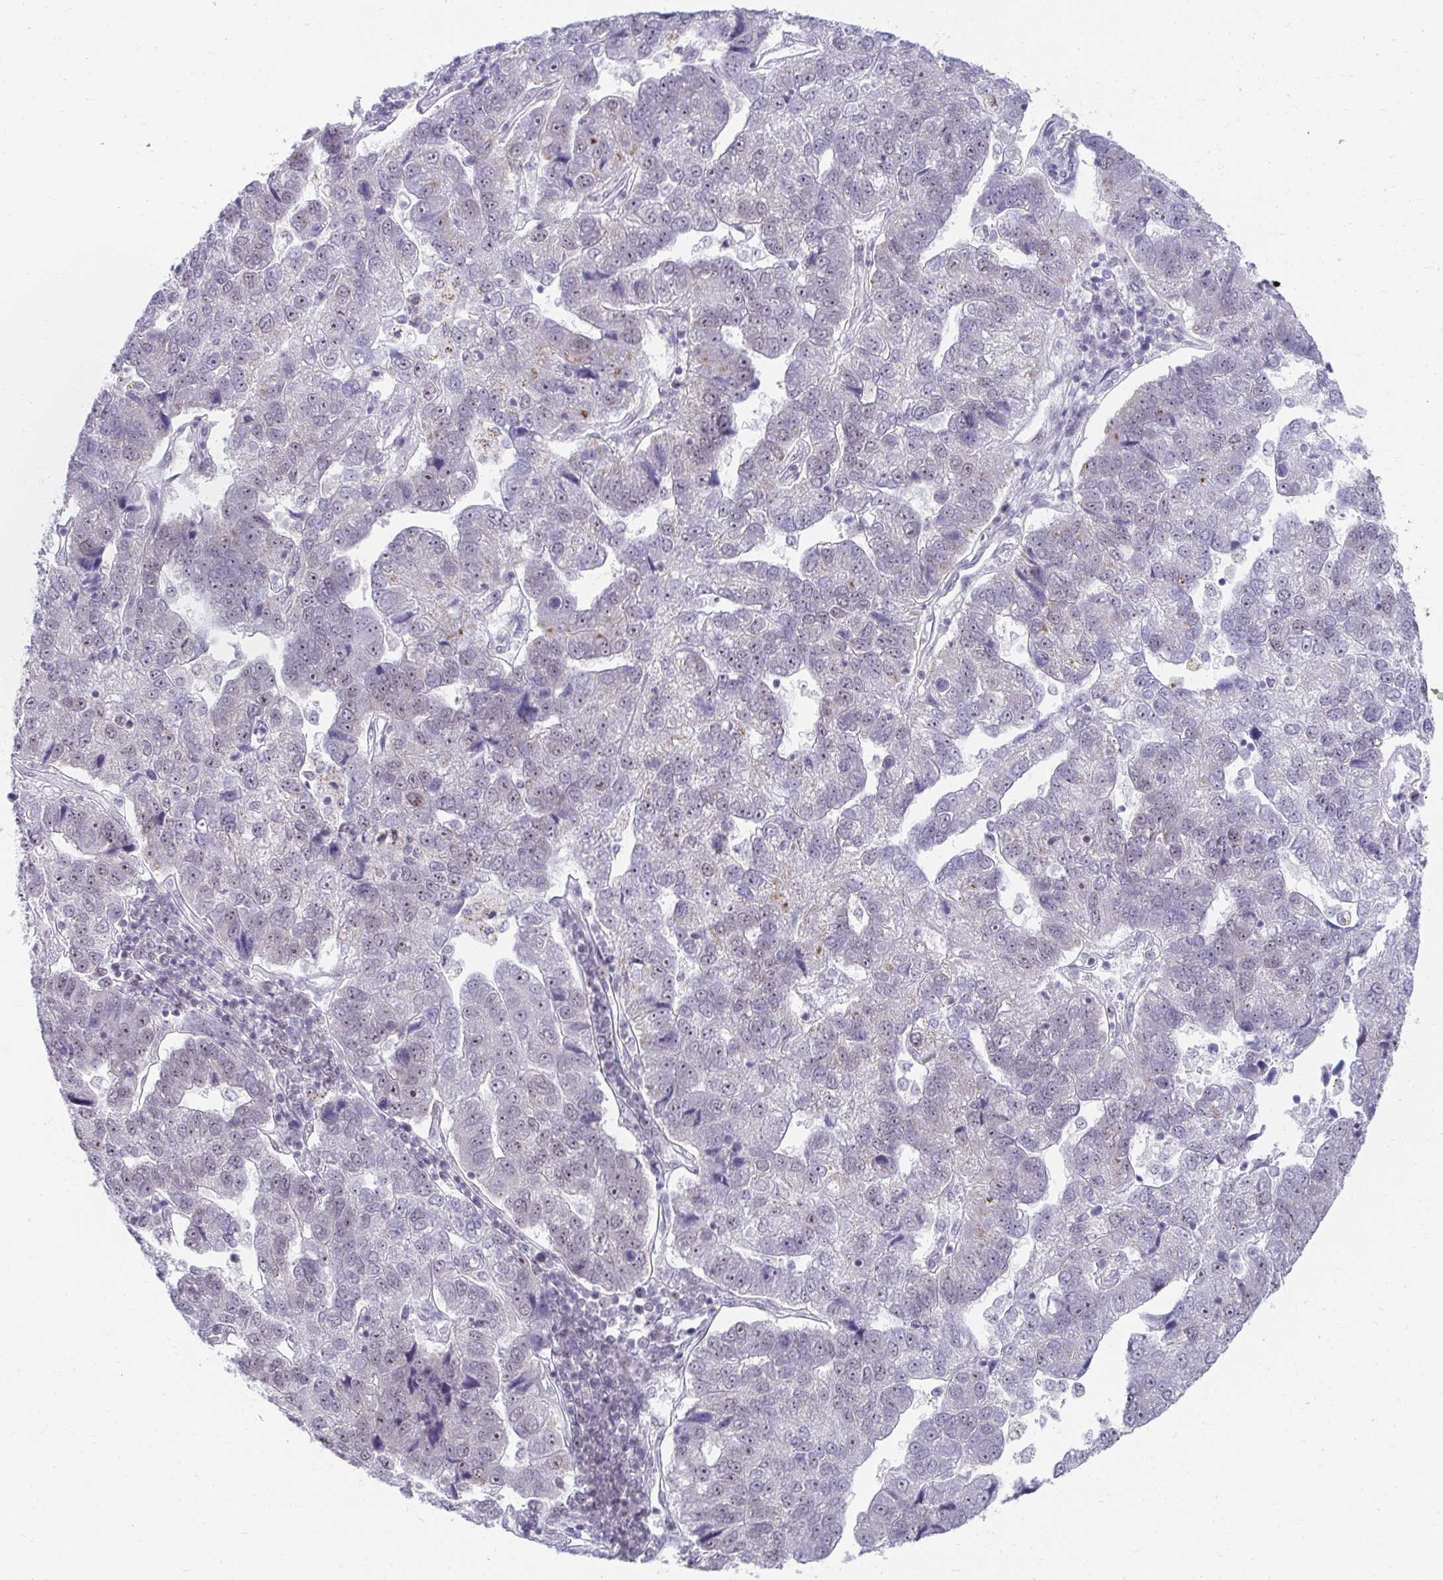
{"staining": {"intensity": "moderate", "quantity": "<25%", "location": "nuclear"}, "tissue": "pancreatic cancer", "cell_type": "Tumor cells", "image_type": "cancer", "snomed": [{"axis": "morphology", "description": "Adenocarcinoma, NOS"}, {"axis": "topography", "description": "Pancreas"}], "caption": "Immunohistochemical staining of human pancreatic adenocarcinoma demonstrates low levels of moderate nuclear positivity in about <25% of tumor cells.", "gene": "HIRA", "patient": {"sex": "female", "age": 61}}